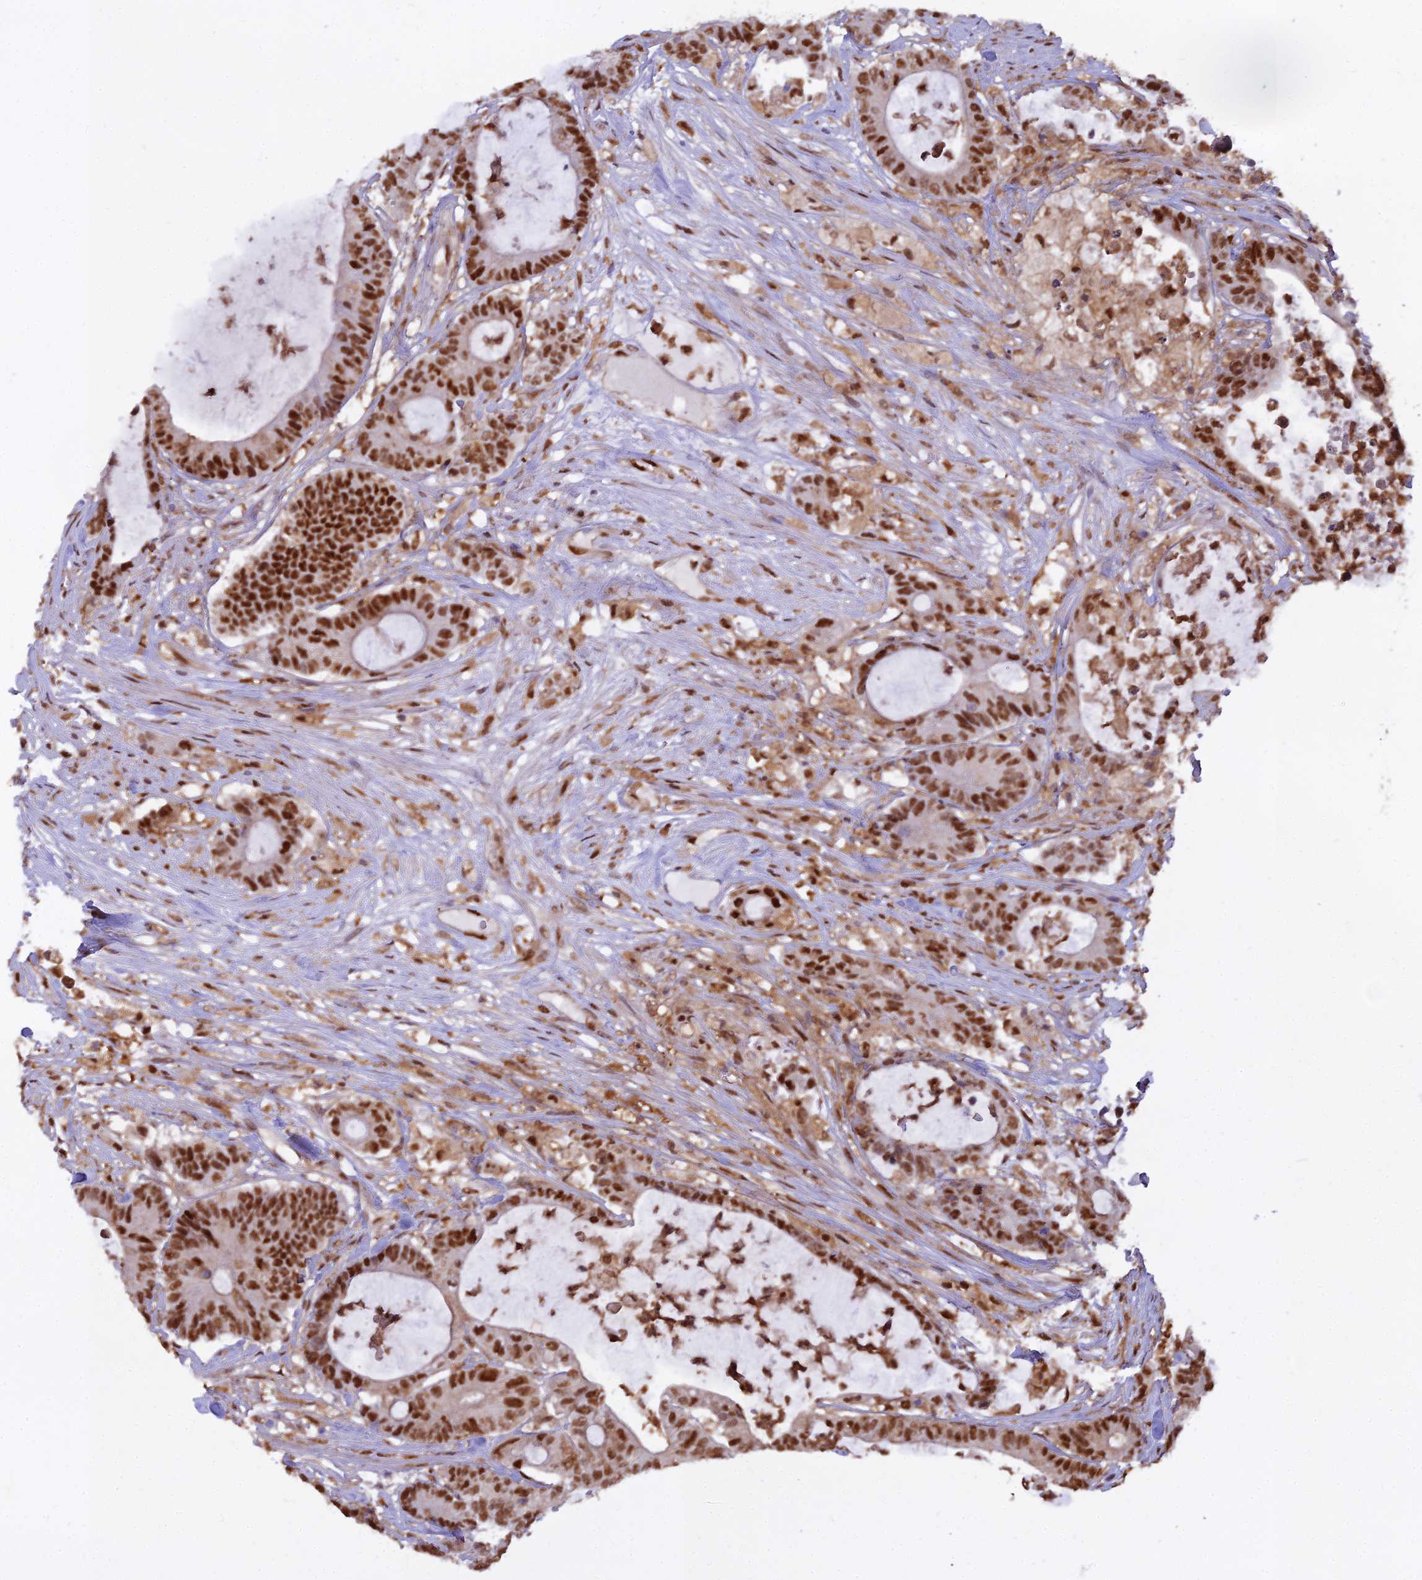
{"staining": {"intensity": "strong", "quantity": ">75%", "location": "nuclear"}, "tissue": "colorectal cancer", "cell_type": "Tumor cells", "image_type": "cancer", "snomed": [{"axis": "morphology", "description": "Adenocarcinoma, NOS"}, {"axis": "topography", "description": "Colon"}], "caption": "Strong nuclear positivity for a protein is identified in approximately >75% of tumor cells of colorectal cancer (adenocarcinoma) using immunohistochemistry (IHC).", "gene": "NPEPL1", "patient": {"sex": "female", "age": 84}}